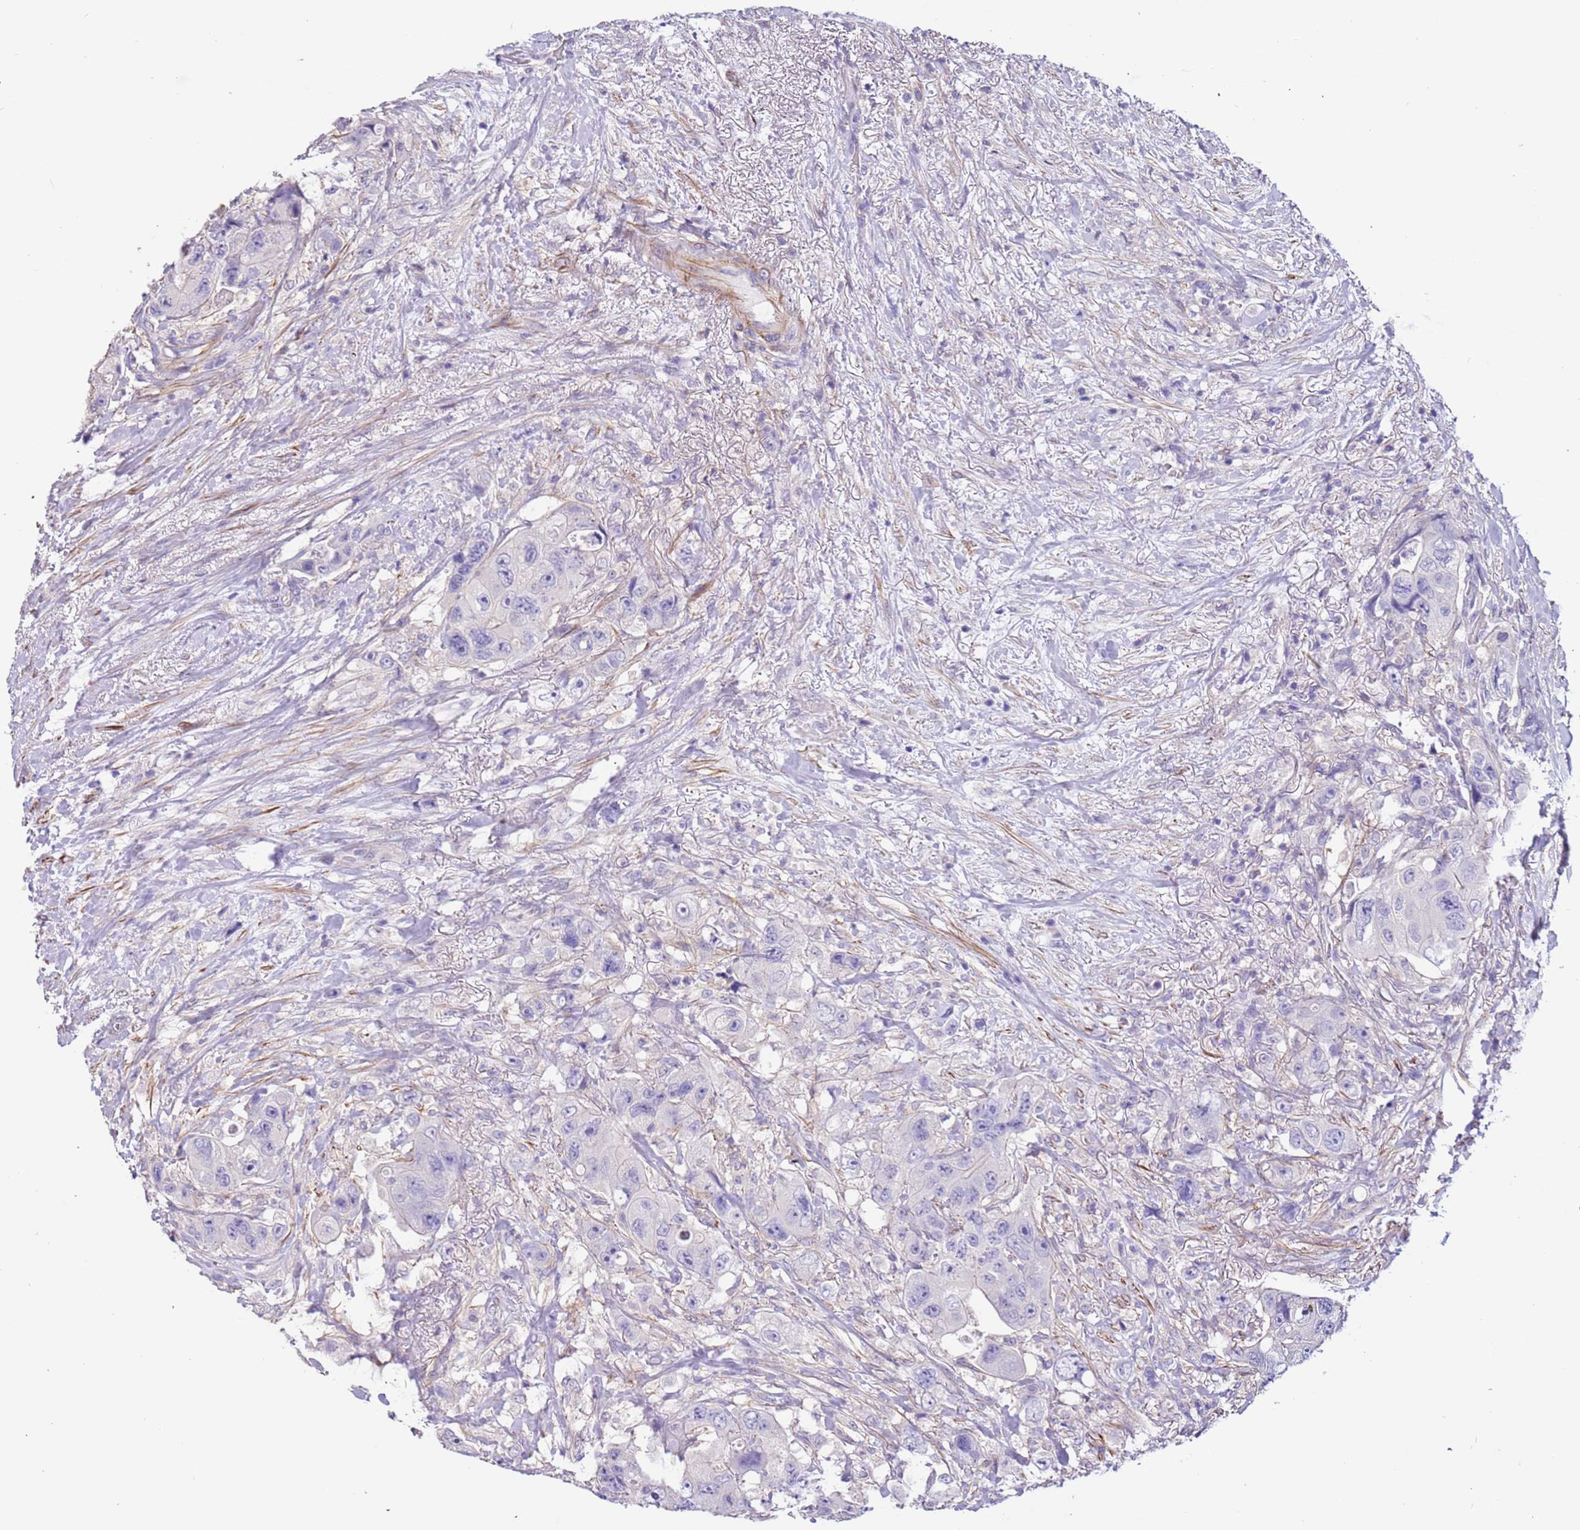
{"staining": {"intensity": "negative", "quantity": "none", "location": "none"}, "tissue": "colorectal cancer", "cell_type": "Tumor cells", "image_type": "cancer", "snomed": [{"axis": "morphology", "description": "Adenocarcinoma, NOS"}, {"axis": "topography", "description": "Colon"}], "caption": "Tumor cells show no significant staining in colorectal cancer (adenocarcinoma).", "gene": "PCGF2", "patient": {"sex": "female", "age": 46}}